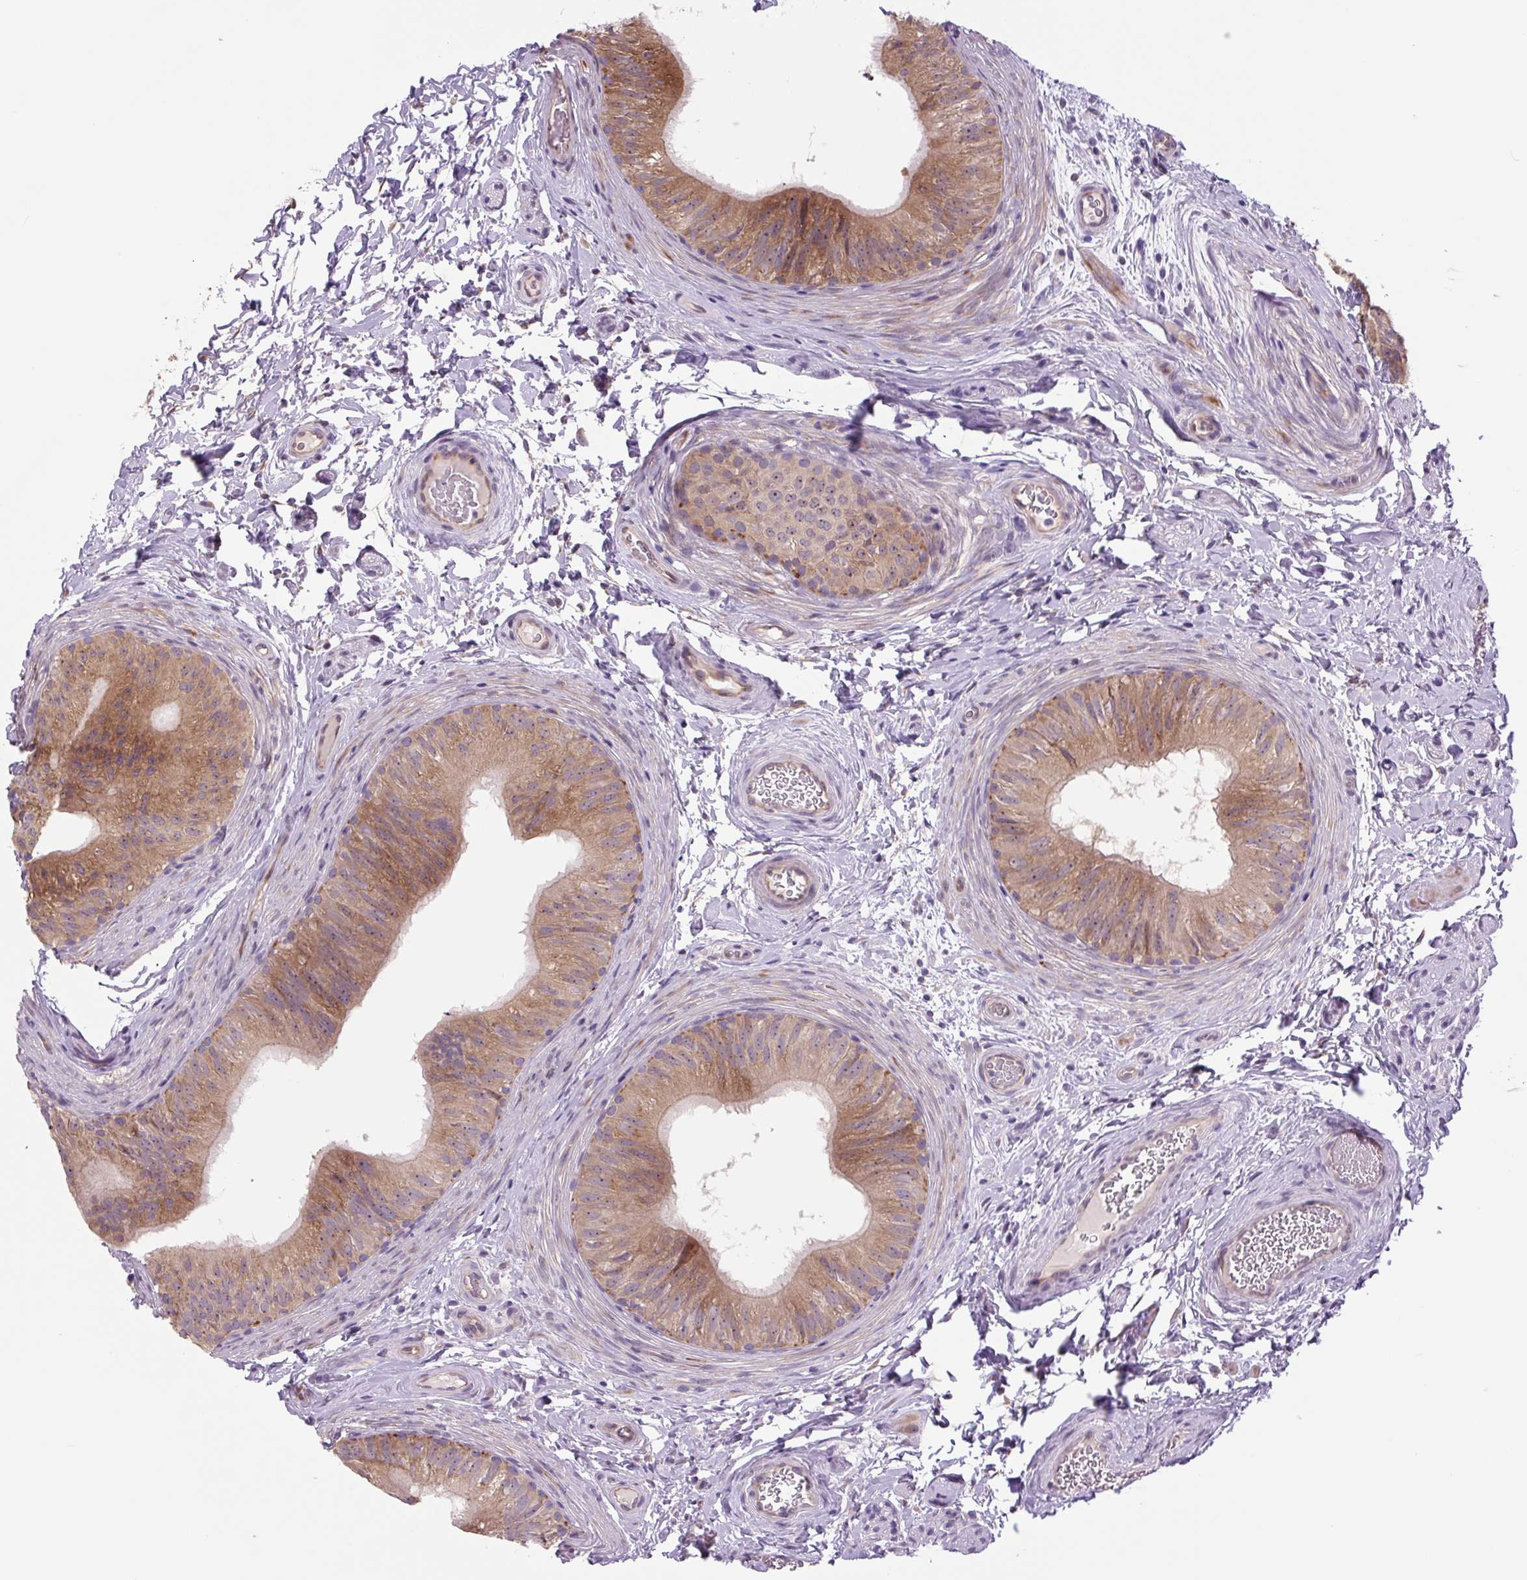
{"staining": {"intensity": "moderate", "quantity": ">75%", "location": "cytoplasmic/membranous,nuclear"}, "tissue": "epididymis", "cell_type": "Glandular cells", "image_type": "normal", "snomed": [{"axis": "morphology", "description": "Normal tissue, NOS"}, {"axis": "topography", "description": "Epididymis"}], "caption": "Immunohistochemical staining of normal epididymis displays medium levels of moderate cytoplasmic/membranous,nuclear staining in about >75% of glandular cells. (brown staining indicates protein expression, while blue staining denotes nuclei).", "gene": "PLA2G4A", "patient": {"sex": "male", "age": 24}}